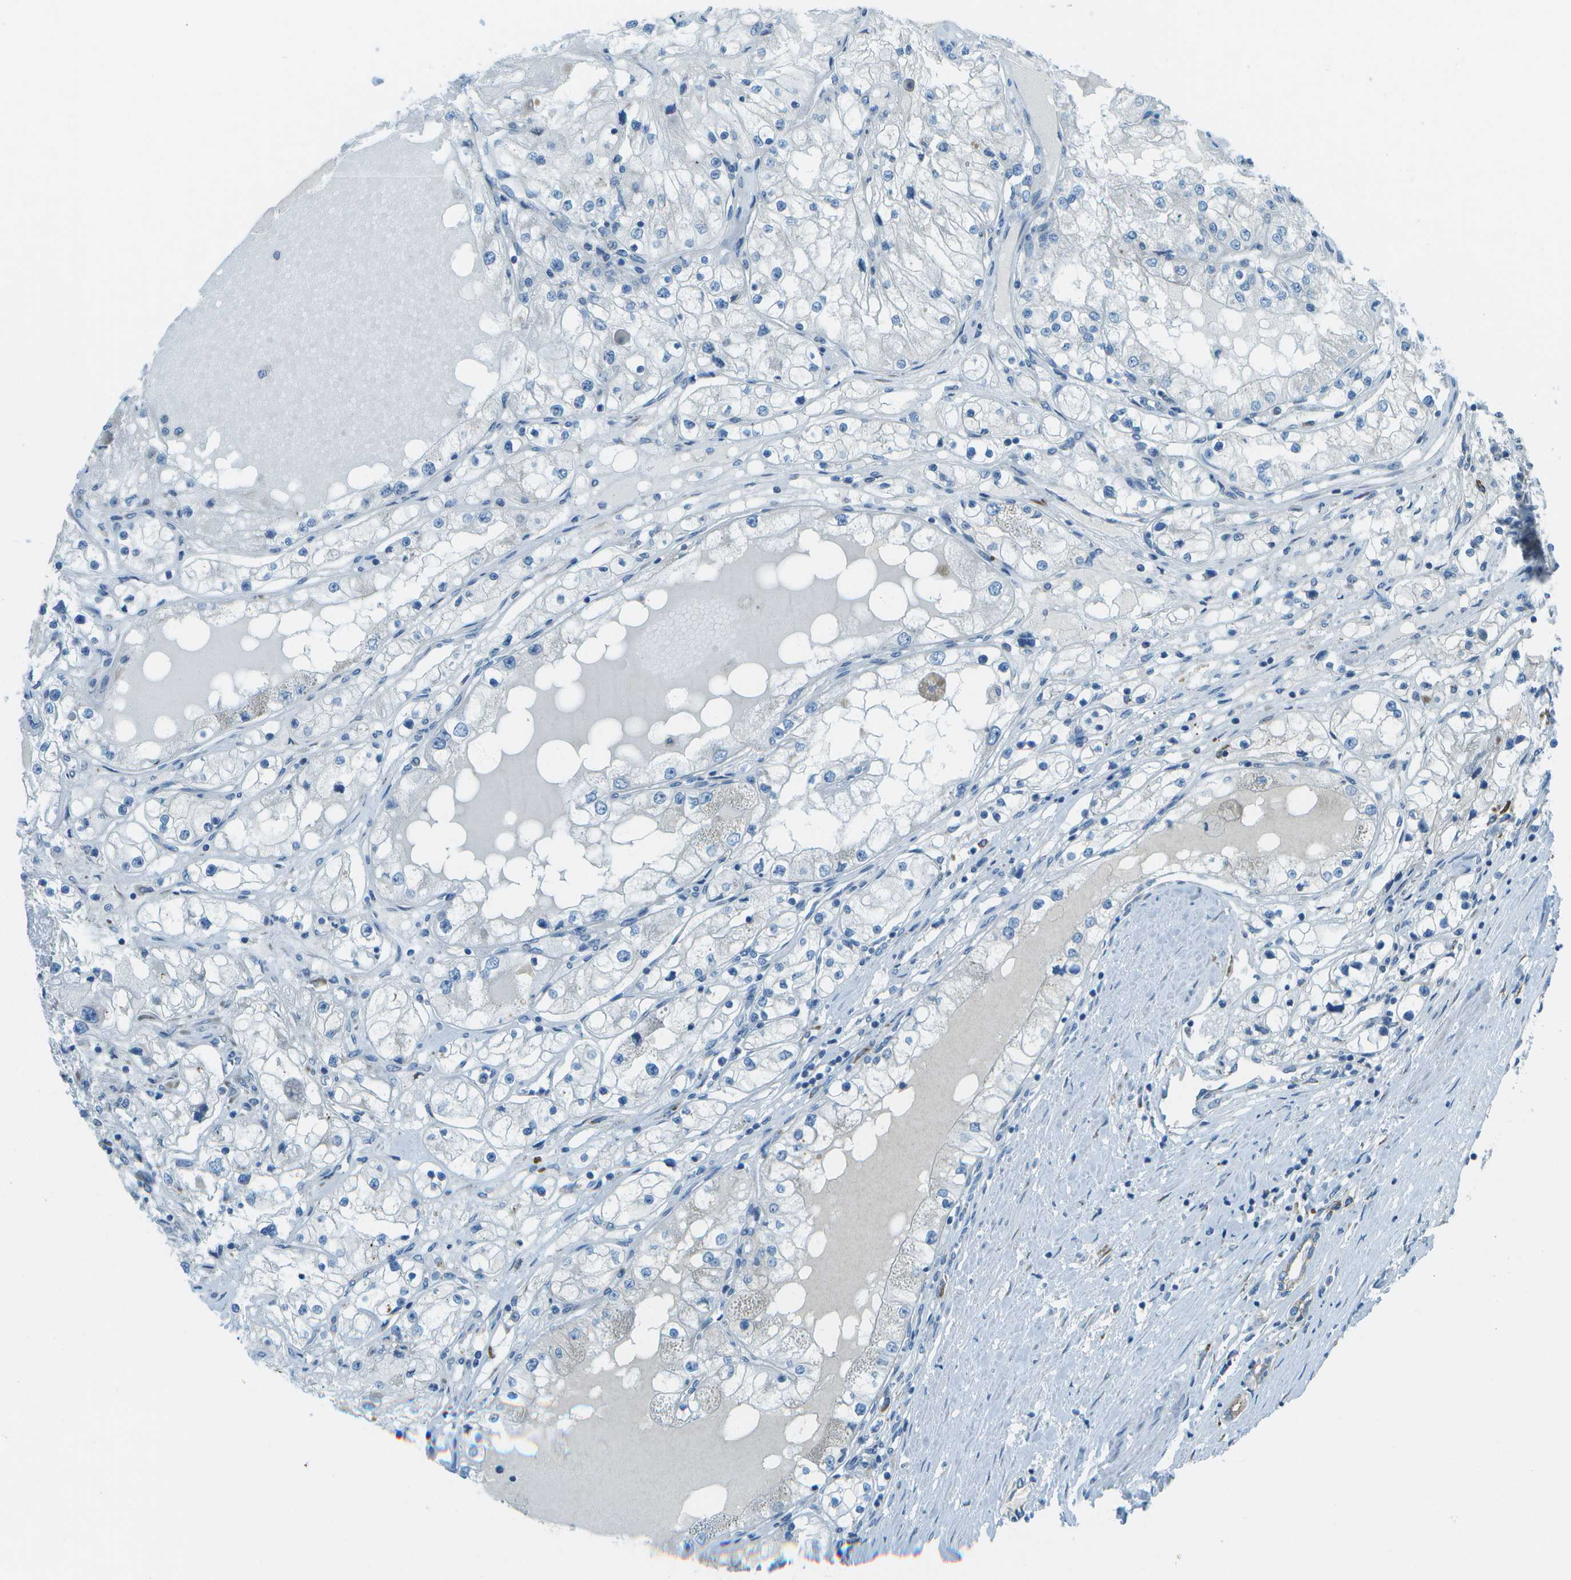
{"staining": {"intensity": "negative", "quantity": "none", "location": "none"}, "tissue": "renal cancer", "cell_type": "Tumor cells", "image_type": "cancer", "snomed": [{"axis": "morphology", "description": "Adenocarcinoma, NOS"}, {"axis": "topography", "description": "Kidney"}], "caption": "This is a image of immunohistochemistry (IHC) staining of renal cancer, which shows no positivity in tumor cells.", "gene": "KCTD3", "patient": {"sex": "male", "age": 68}}